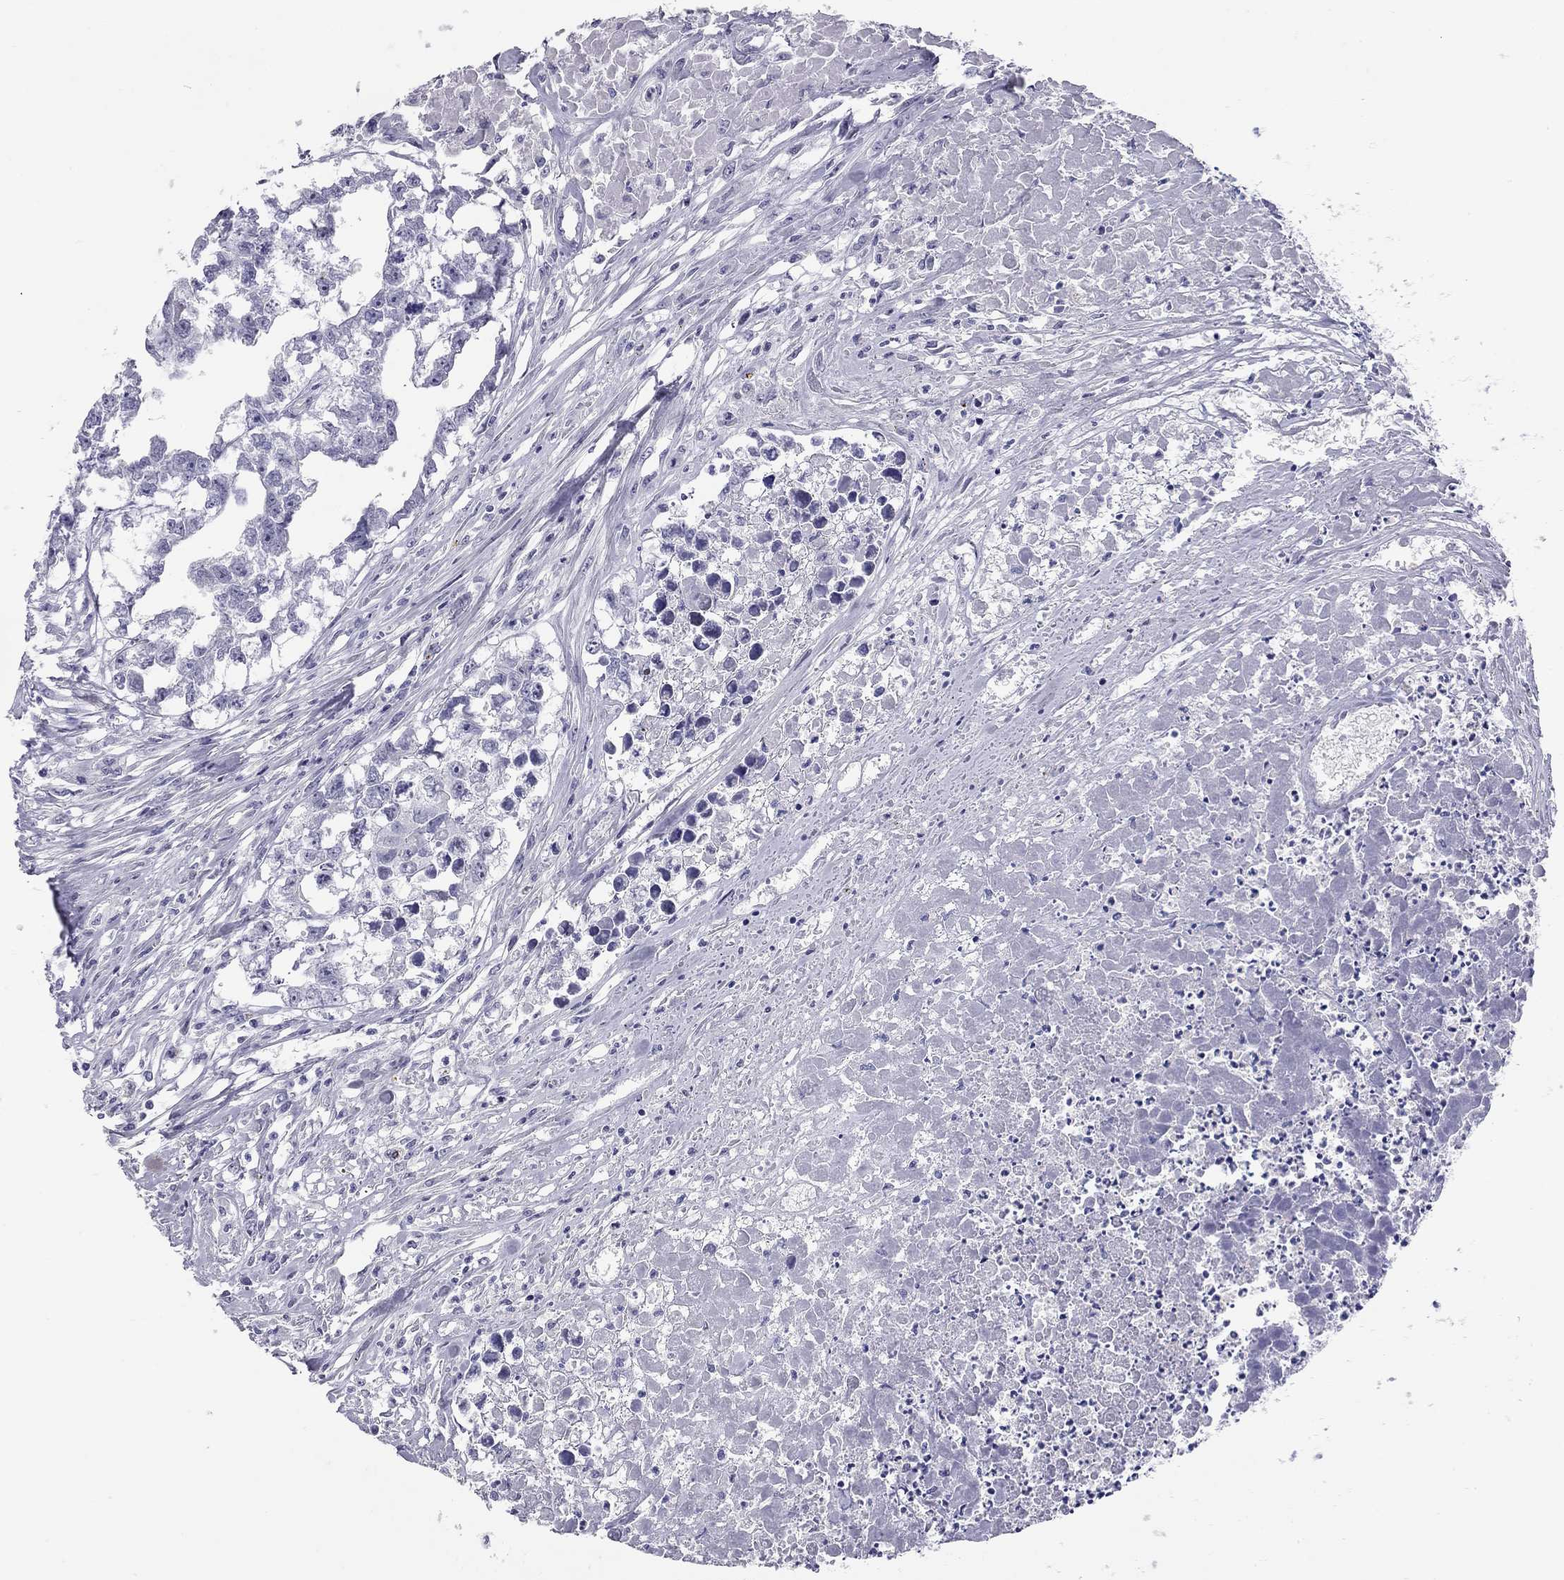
{"staining": {"intensity": "negative", "quantity": "none", "location": "none"}, "tissue": "testis cancer", "cell_type": "Tumor cells", "image_type": "cancer", "snomed": [{"axis": "morphology", "description": "Carcinoma, Embryonal, NOS"}, {"axis": "morphology", "description": "Teratoma, malignant, NOS"}, {"axis": "topography", "description": "Testis"}], "caption": "An IHC histopathology image of testis cancer is shown. There is no staining in tumor cells of testis cancer.", "gene": "C8orf88", "patient": {"sex": "male", "age": 44}}